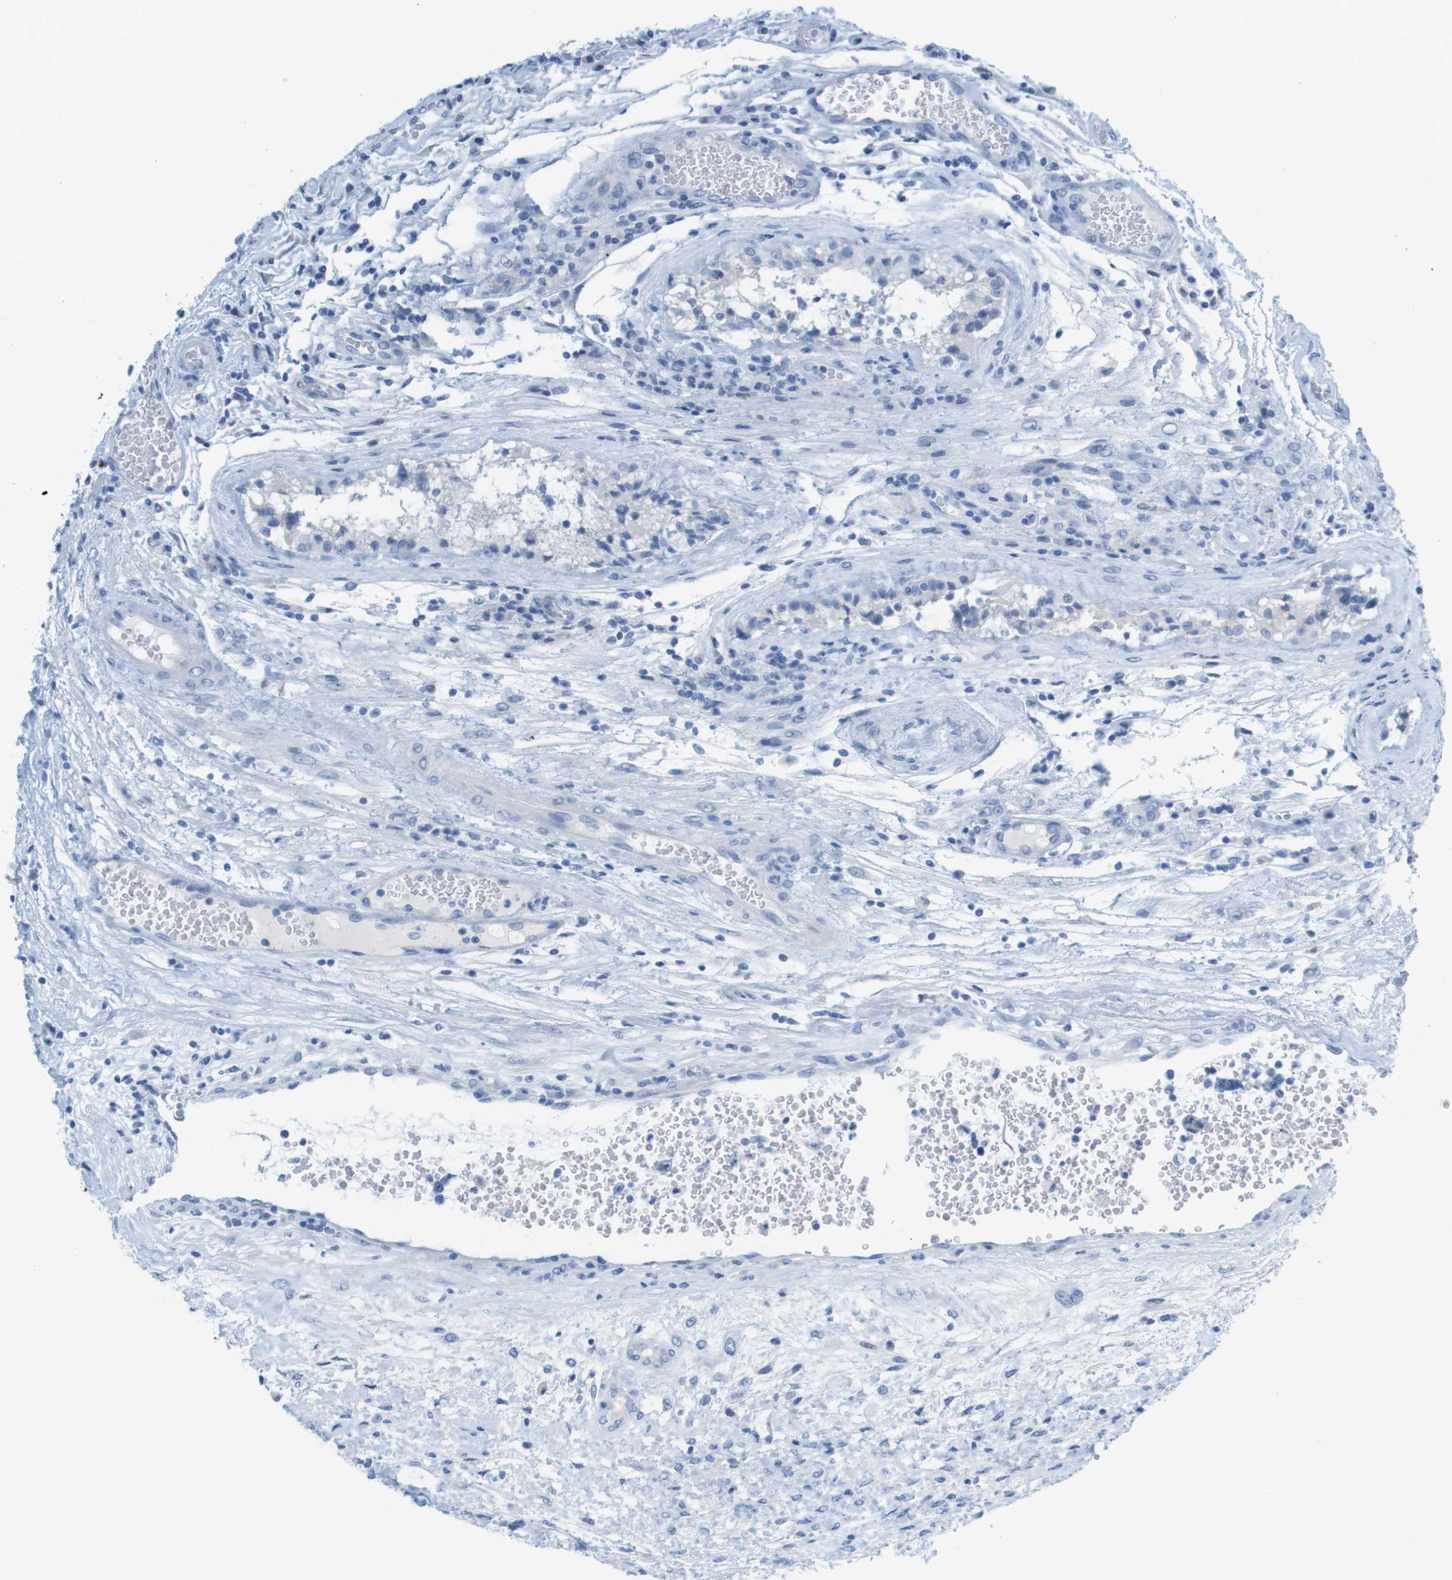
{"staining": {"intensity": "negative", "quantity": "none", "location": "none"}, "tissue": "testis cancer", "cell_type": "Tumor cells", "image_type": "cancer", "snomed": [{"axis": "morphology", "description": "Carcinoma, Embryonal, NOS"}, {"axis": "topography", "description": "Testis"}], "caption": "IHC of human embryonal carcinoma (testis) shows no positivity in tumor cells. (DAB immunohistochemistry, high magnification).", "gene": "GAP43", "patient": {"sex": "male", "age": 36}}